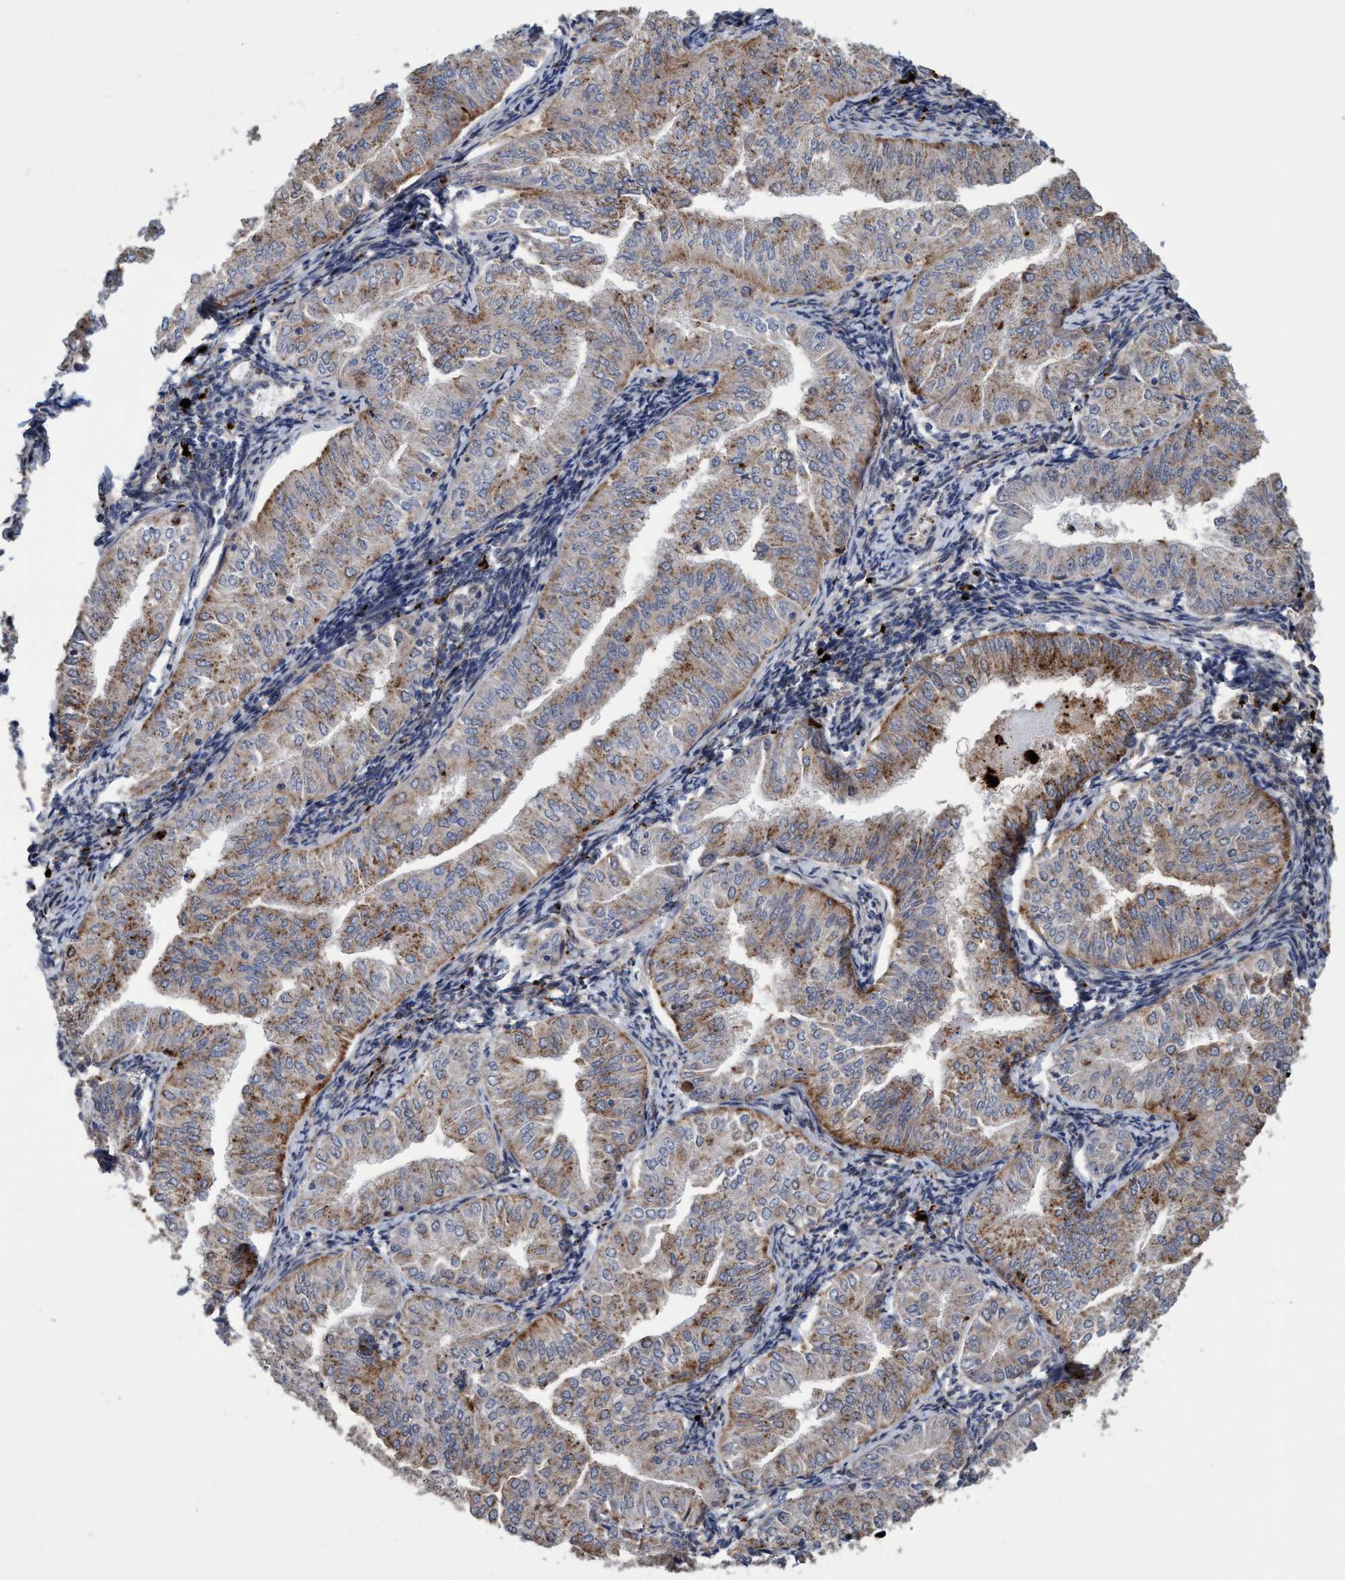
{"staining": {"intensity": "moderate", "quantity": "25%-75%", "location": "cytoplasmic/membranous"}, "tissue": "endometrial cancer", "cell_type": "Tumor cells", "image_type": "cancer", "snomed": [{"axis": "morphology", "description": "Normal tissue, NOS"}, {"axis": "morphology", "description": "Adenocarcinoma, NOS"}, {"axis": "topography", "description": "Endometrium"}], "caption": "Tumor cells reveal moderate cytoplasmic/membranous expression in about 25%-75% of cells in endometrial cancer. Using DAB (3,3'-diaminobenzidine) (brown) and hematoxylin (blue) stains, captured at high magnification using brightfield microscopy.", "gene": "BBS9", "patient": {"sex": "female", "age": 53}}